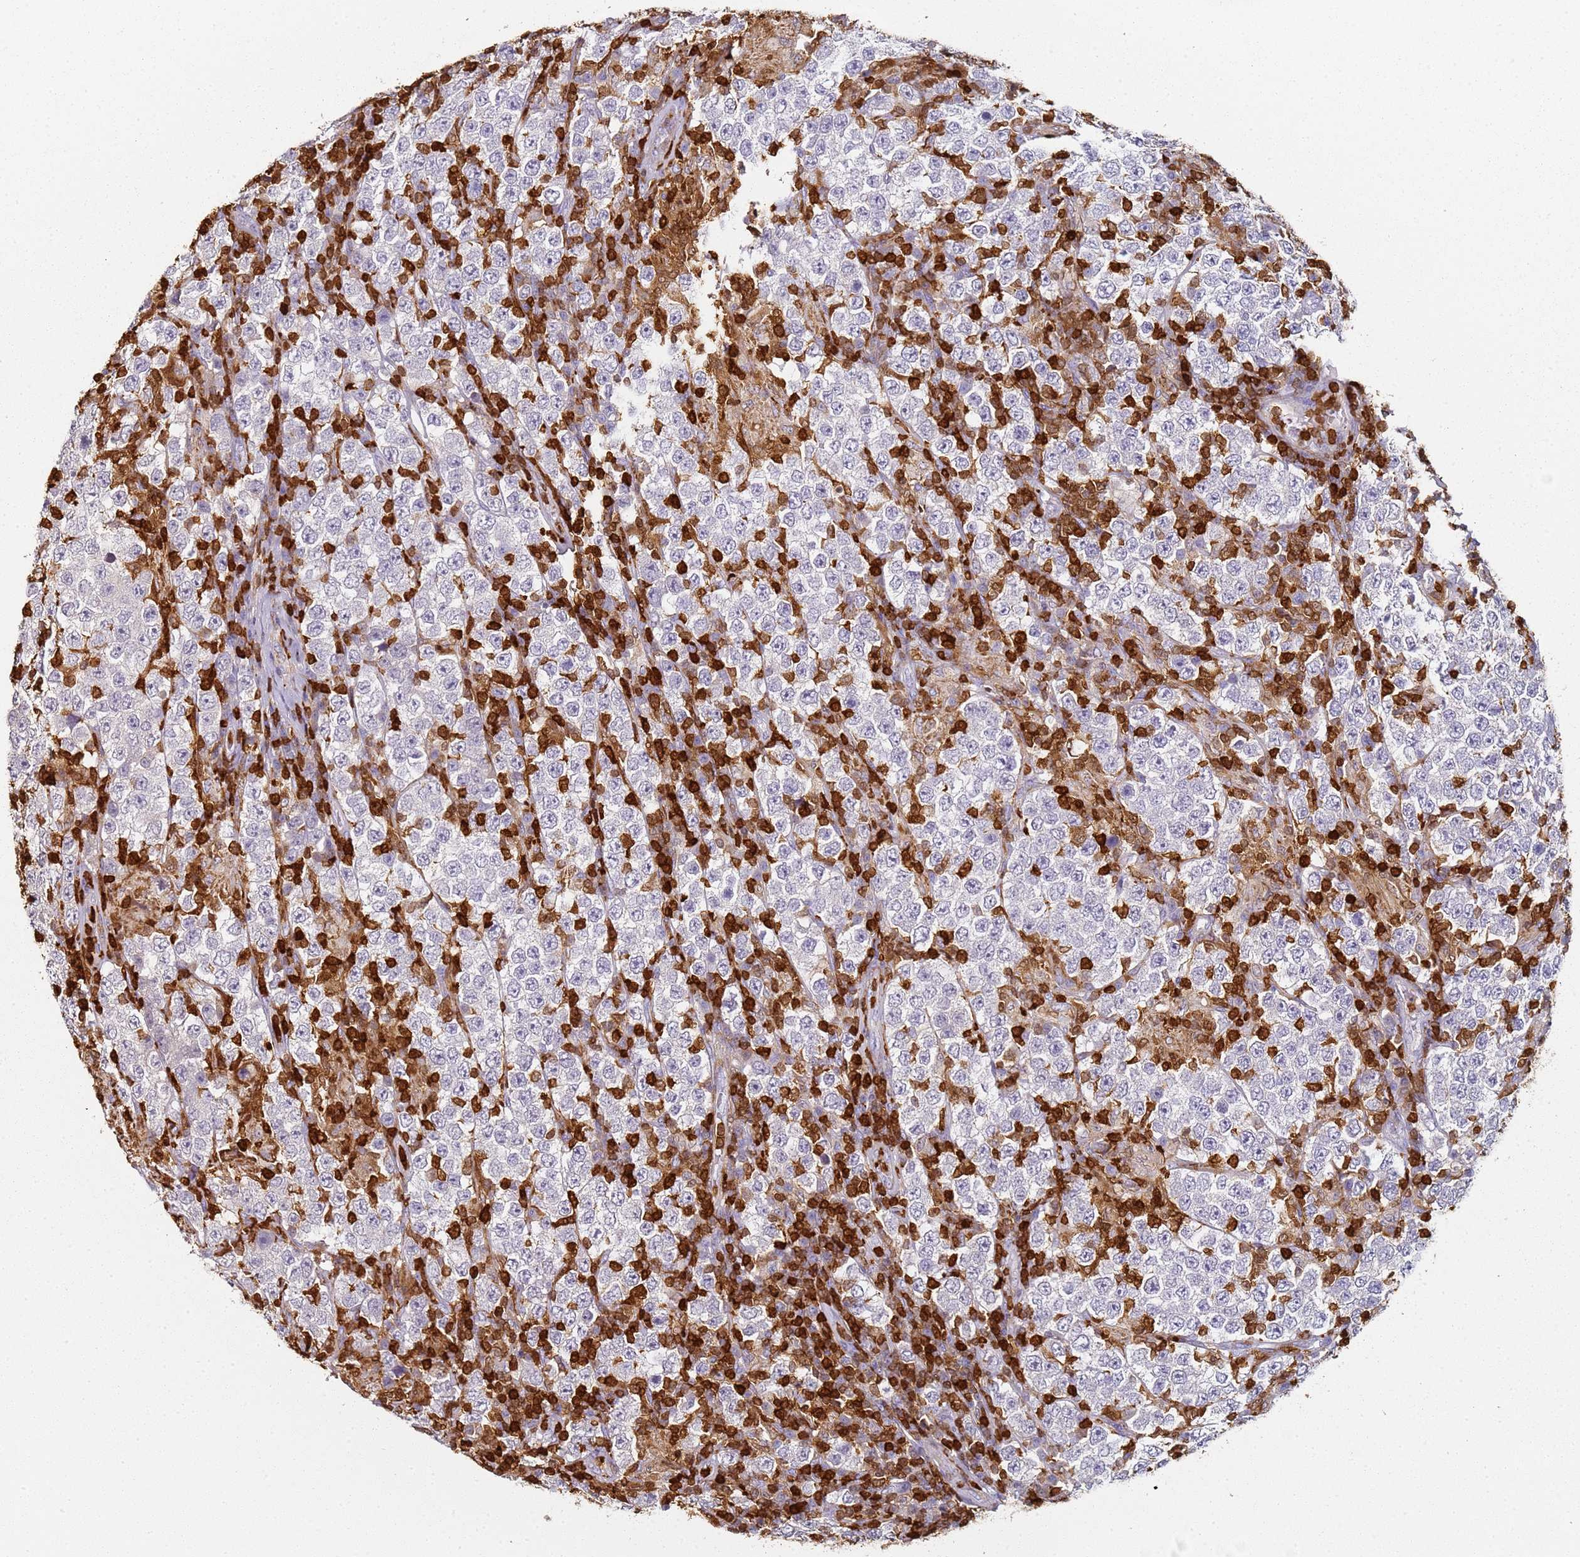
{"staining": {"intensity": "negative", "quantity": "none", "location": "none"}, "tissue": "testis cancer", "cell_type": "Tumor cells", "image_type": "cancer", "snomed": [{"axis": "morphology", "description": "Normal tissue, NOS"}, {"axis": "morphology", "description": "Urothelial carcinoma, High grade"}, {"axis": "morphology", "description": "Seminoma, NOS"}, {"axis": "morphology", "description": "Carcinoma, Embryonal, NOS"}, {"axis": "topography", "description": "Urinary bladder"}, {"axis": "topography", "description": "Testis"}], "caption": "This is an immunohistochemistry (IHC) micrograph of human testis cancer. There is no expression in tumor cells.", "gene": "S100A4", "patient": {"sex": "male", "age": 41}}